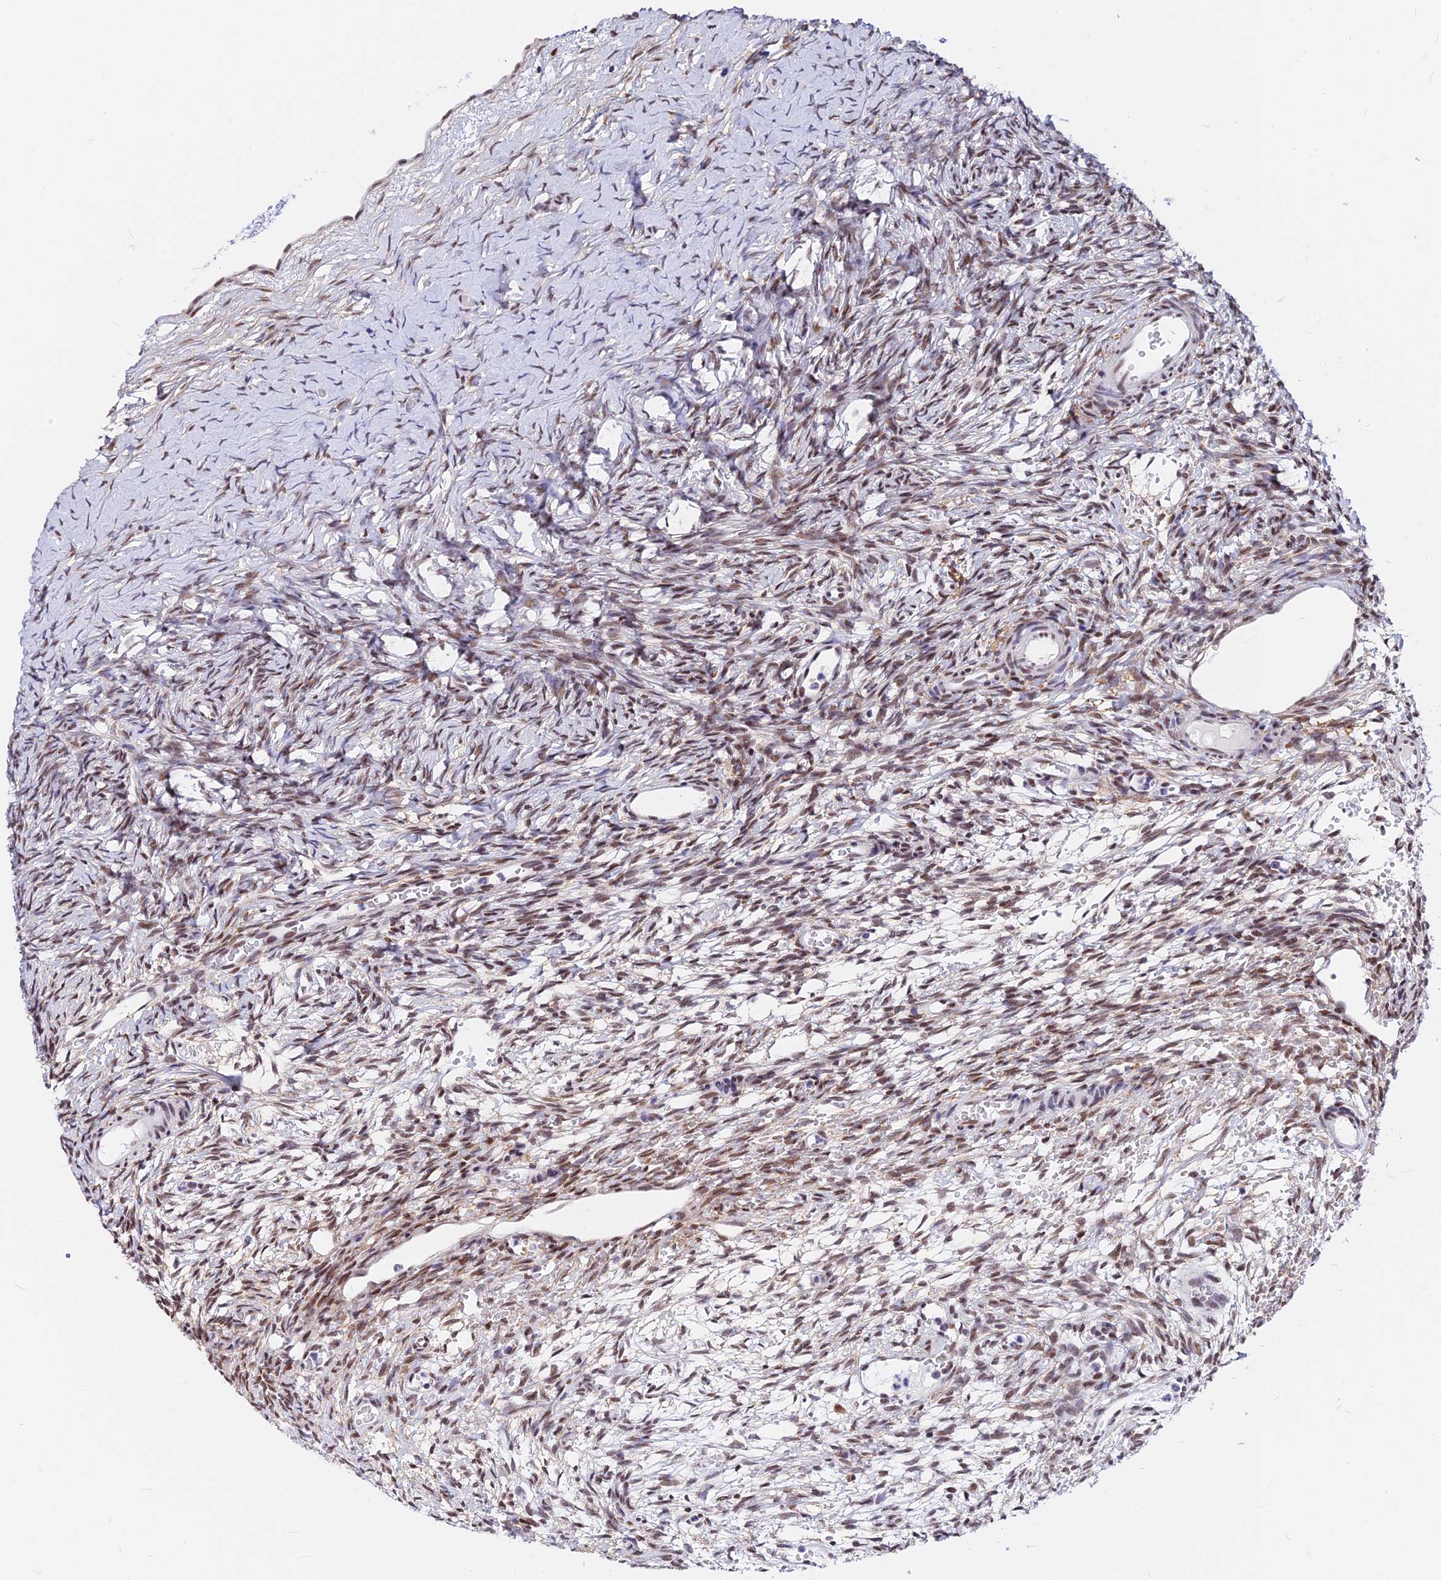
{"staining": {"intensity": "weak", "quantity": "25%-75%", "location": "nuclear"}, "tissue": "ovary", "cell_type": "Follicle cells", "image_type": "normal", "snomed": [{"axis": "morphology", "description": "Normal tissue, NOS"}, {"axis": "topography", "description": "Ovary"}], "caption": "The immunohistochemical stain labels weak nuclear expression in follicle cells of normal ovary. The protein is stained brown, and the nuclei are stained in blue (DAB (3,3'-diaminobenzidine) IHC with brightfield microscopy, high magnification).", "gene": "KCTD13", "patient": {"sex": "female", "age": 39}}